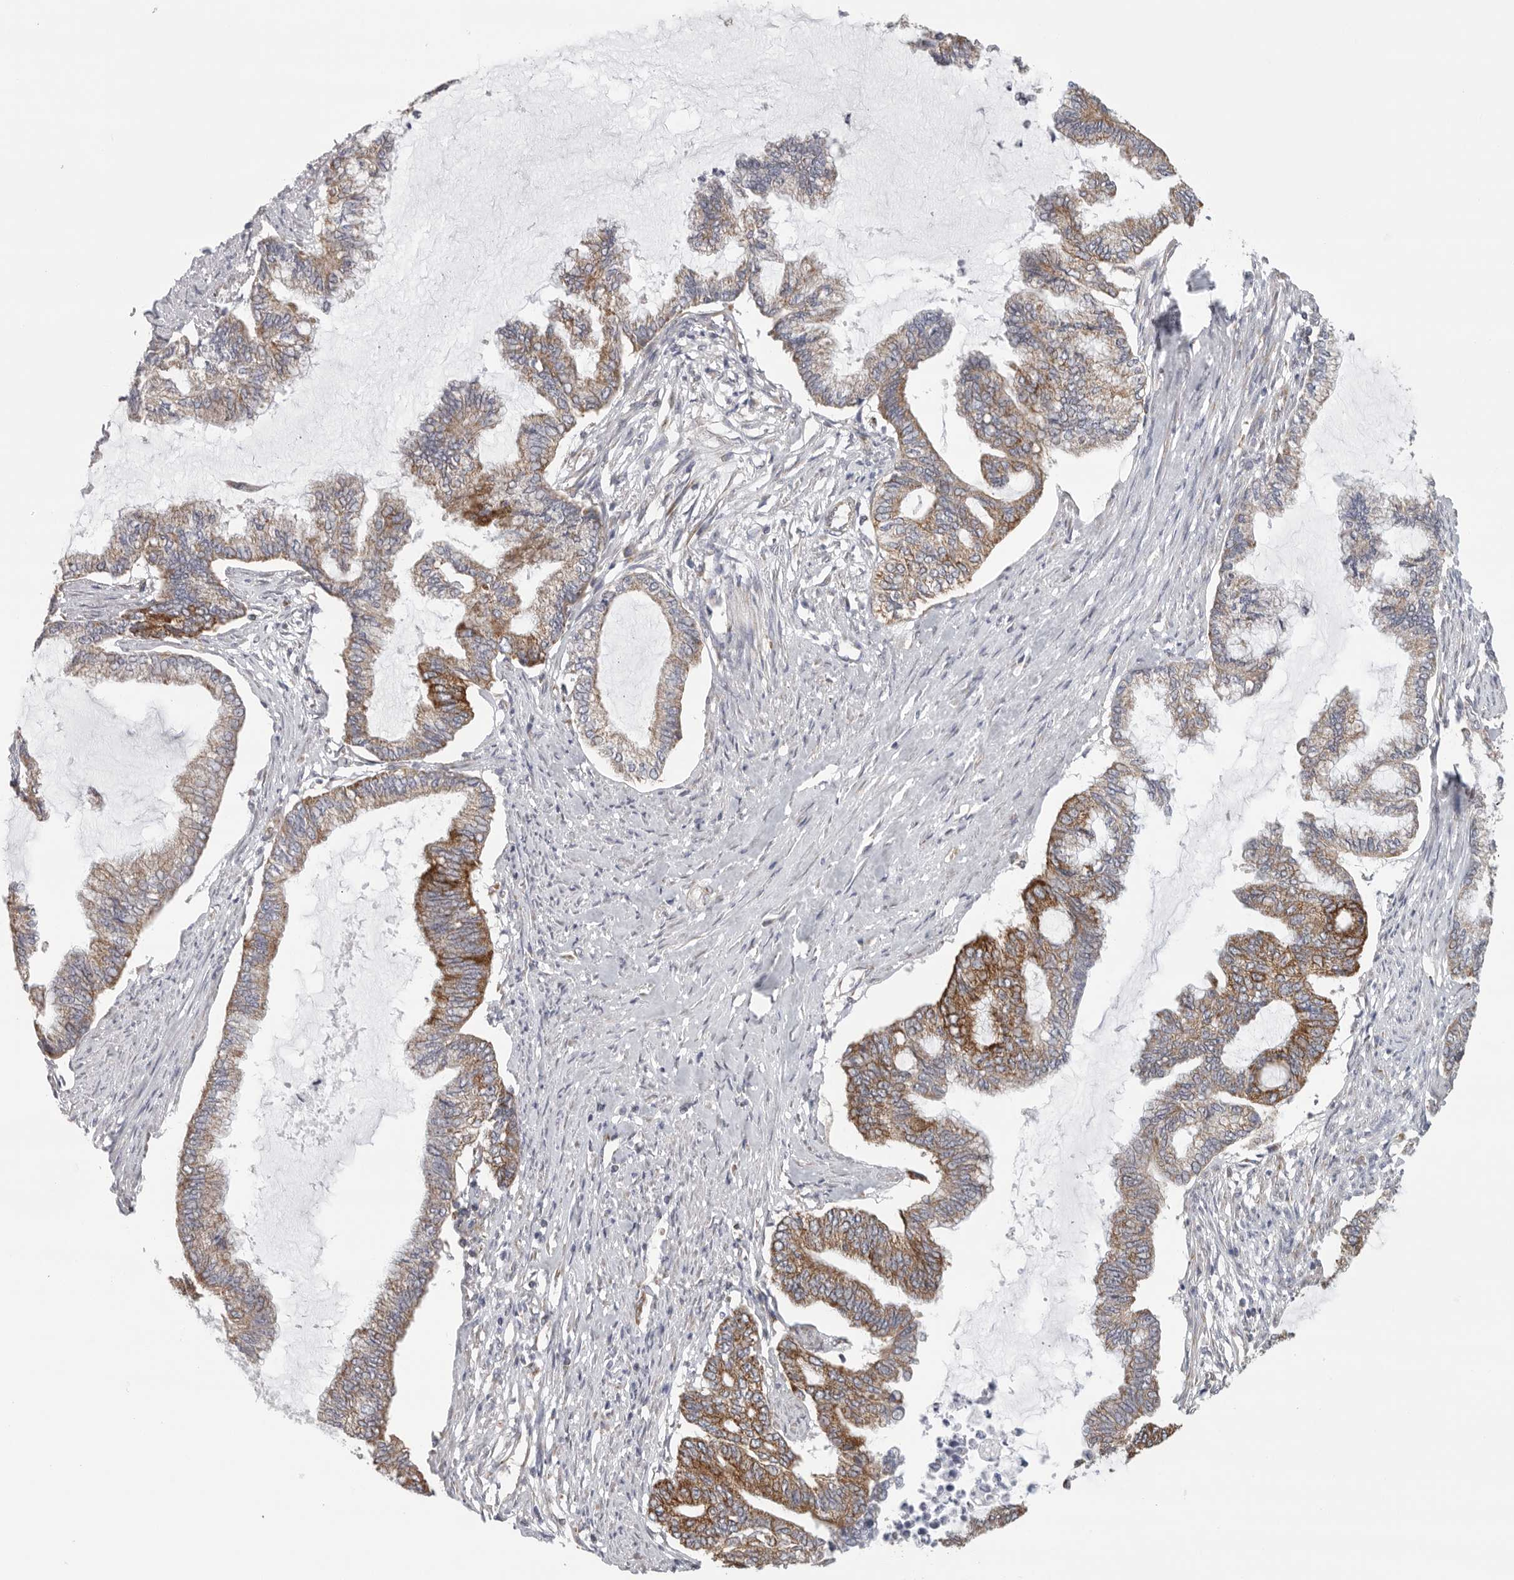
{"staining": {"intensity": "strong", "quantity": "25%-75%", "location": "cytoplasmic/membranous"}, "tissue": "endometrial cancer", "cell_type": "Tumor cells", "image_type": "cancer", "snomed": [{"axis": "morphology", "description": "Adenocarcinoma, NOS"}, {"axis": "topography", "description": "Endometrium"}], "caption": "Protein staining demonstrates strong cytoplasmic/membranous staining in about 25%-75% of tumor cells in adenocarcinoma (endometrial).", "gene": "FKBP8", "patient": {"sex": "female", "age": 86}}